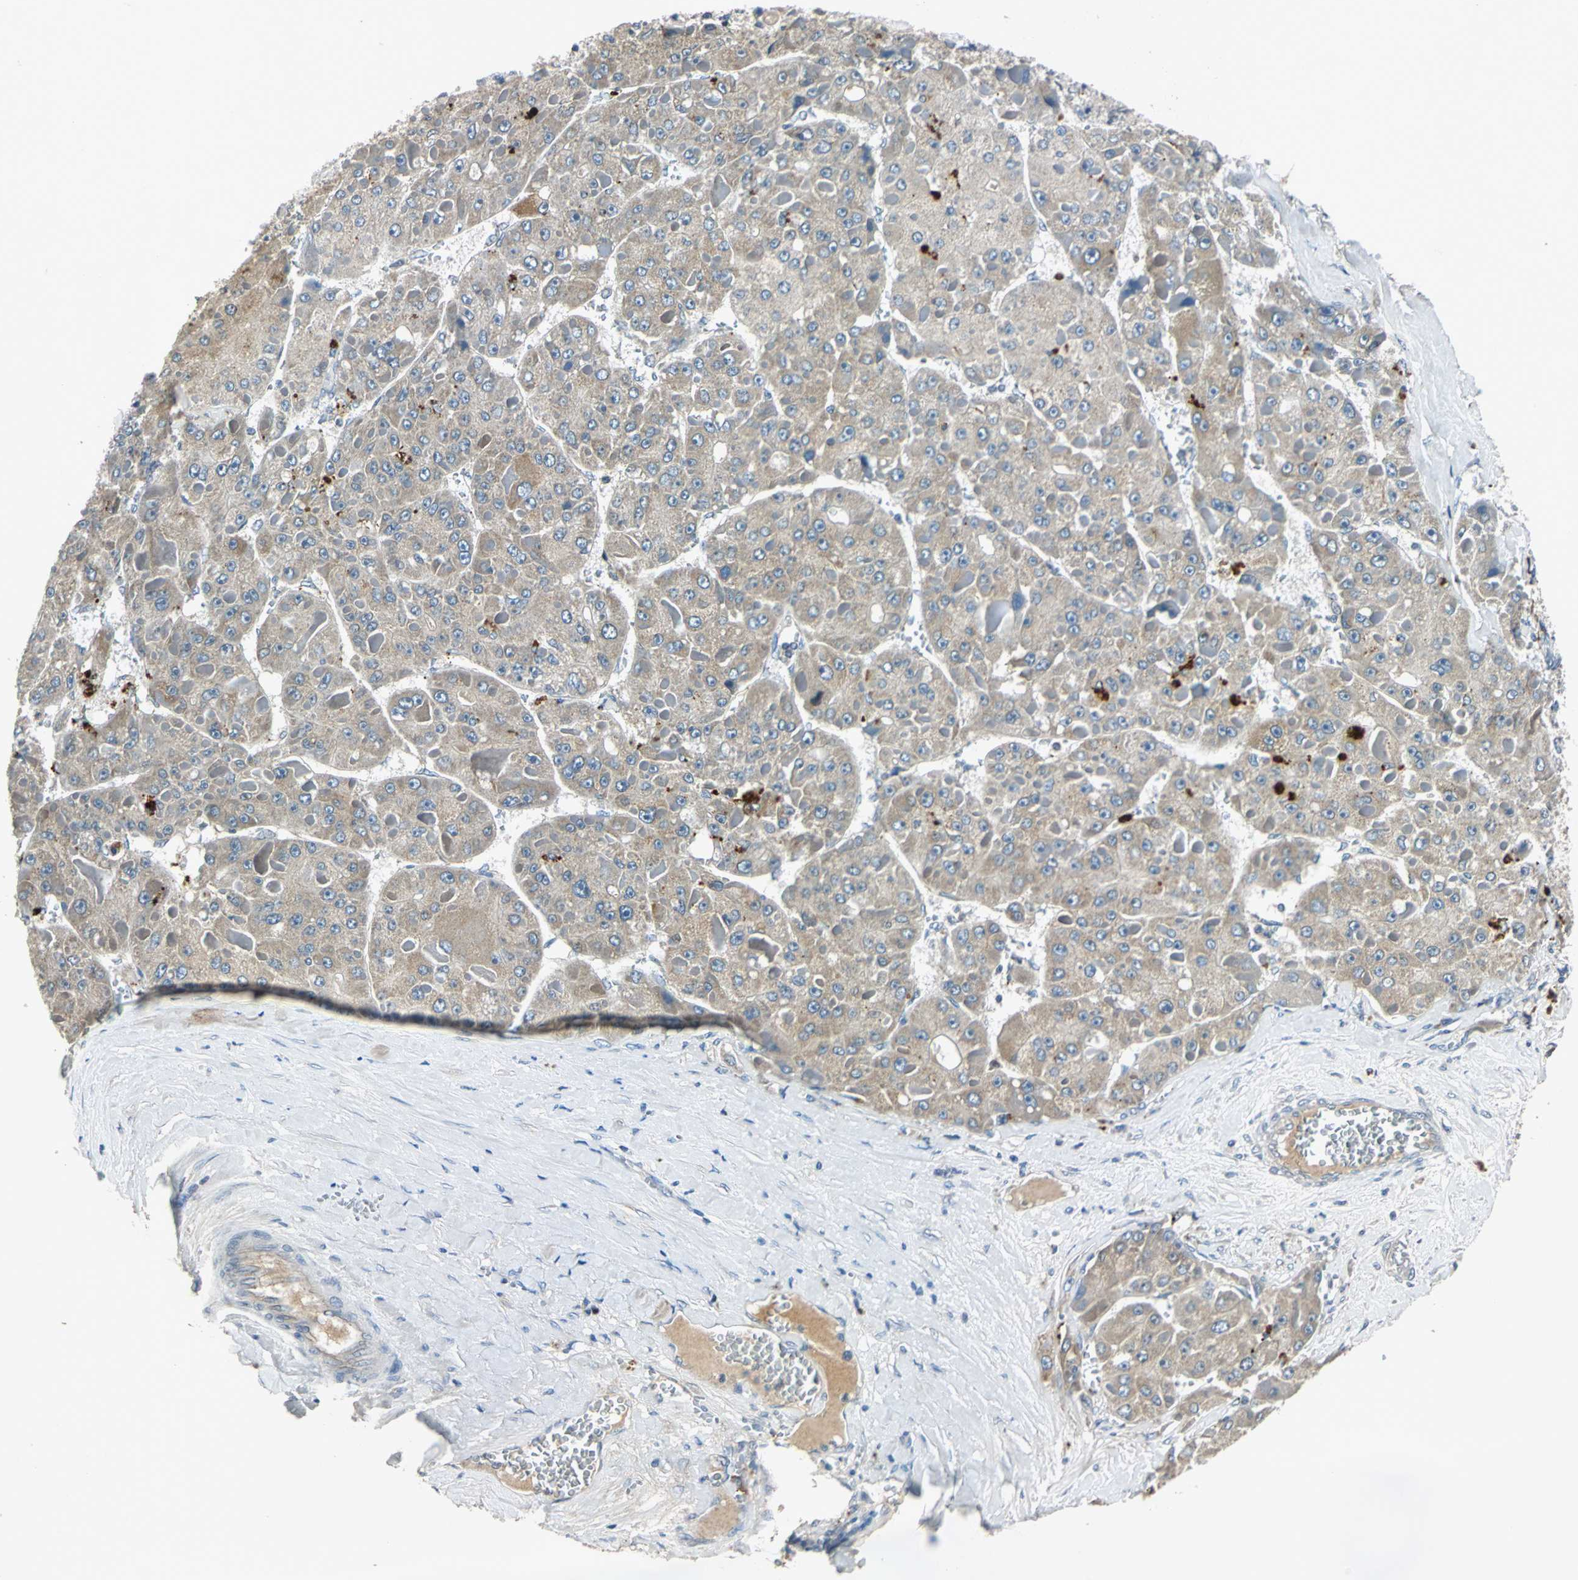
{"staining": {"intensity": "weak", "quantity": ">75%", "location": "cytoplasmic/membranous"}, "tissue": "liver cancer", "cell_type": "Tumor cells", "image_type": "cancer", "snomed": [{"axis": "morphology", "description": "Carcinoma, Hepatocellular, NOS"}, {"axis": "topography", "description": "Liver"}], "caption": "IHC of hepatocellular carcinoma (liver) shows low levels of weak cytoplasmic/membranous positivity in about >75% of tumor cells.", "gene": "SLC2A13", "patient": {"sex": "female", "age": 73}}